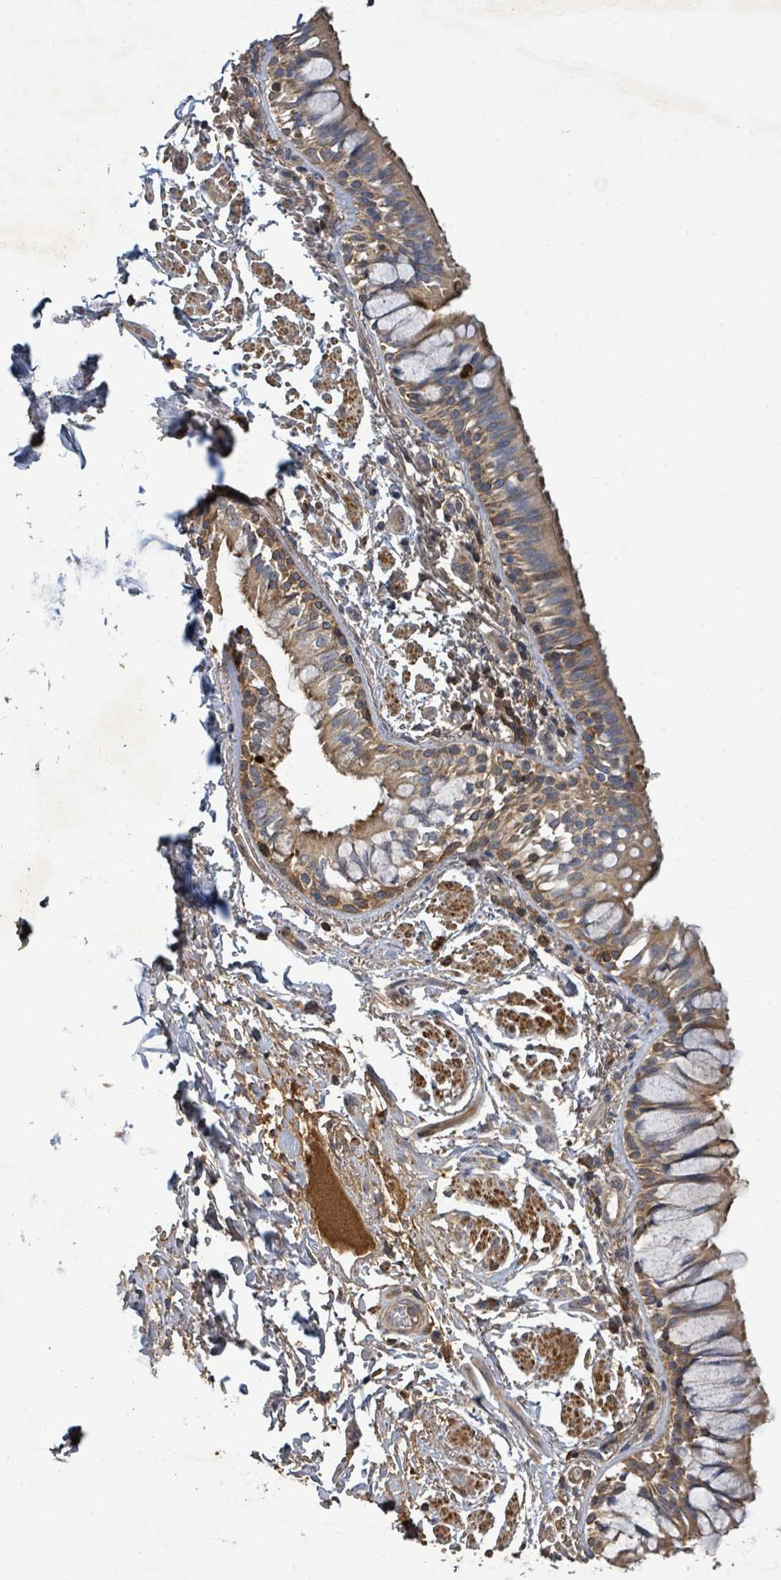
{"staining": {"intensity": "moderate", "quantity": ">75%", "location": "cytoplasmic/membranous"}, "tissue": "bronchus", "cell_type": "Respiratory epithelial cells", "image_type": "normal", "snomed": [{"axis": "morphology", "description": "Normal tissue, NOS"}, {"axis": "topography", "description": "Bronchus"}], "caption": "Immunohistochemistry (IHC) (DAB) staining of benign human bronchus reveals moderate cytoplasmic/membranous protein staining in approximately >75% of respiratory epithelial cells. The staining was performed using DAB, with brown indicating positive protein expression. Nuclei are stained blue with hematoxylin.", "gene": "STARD4", "patient": {"sex": "male", "age": 70}}